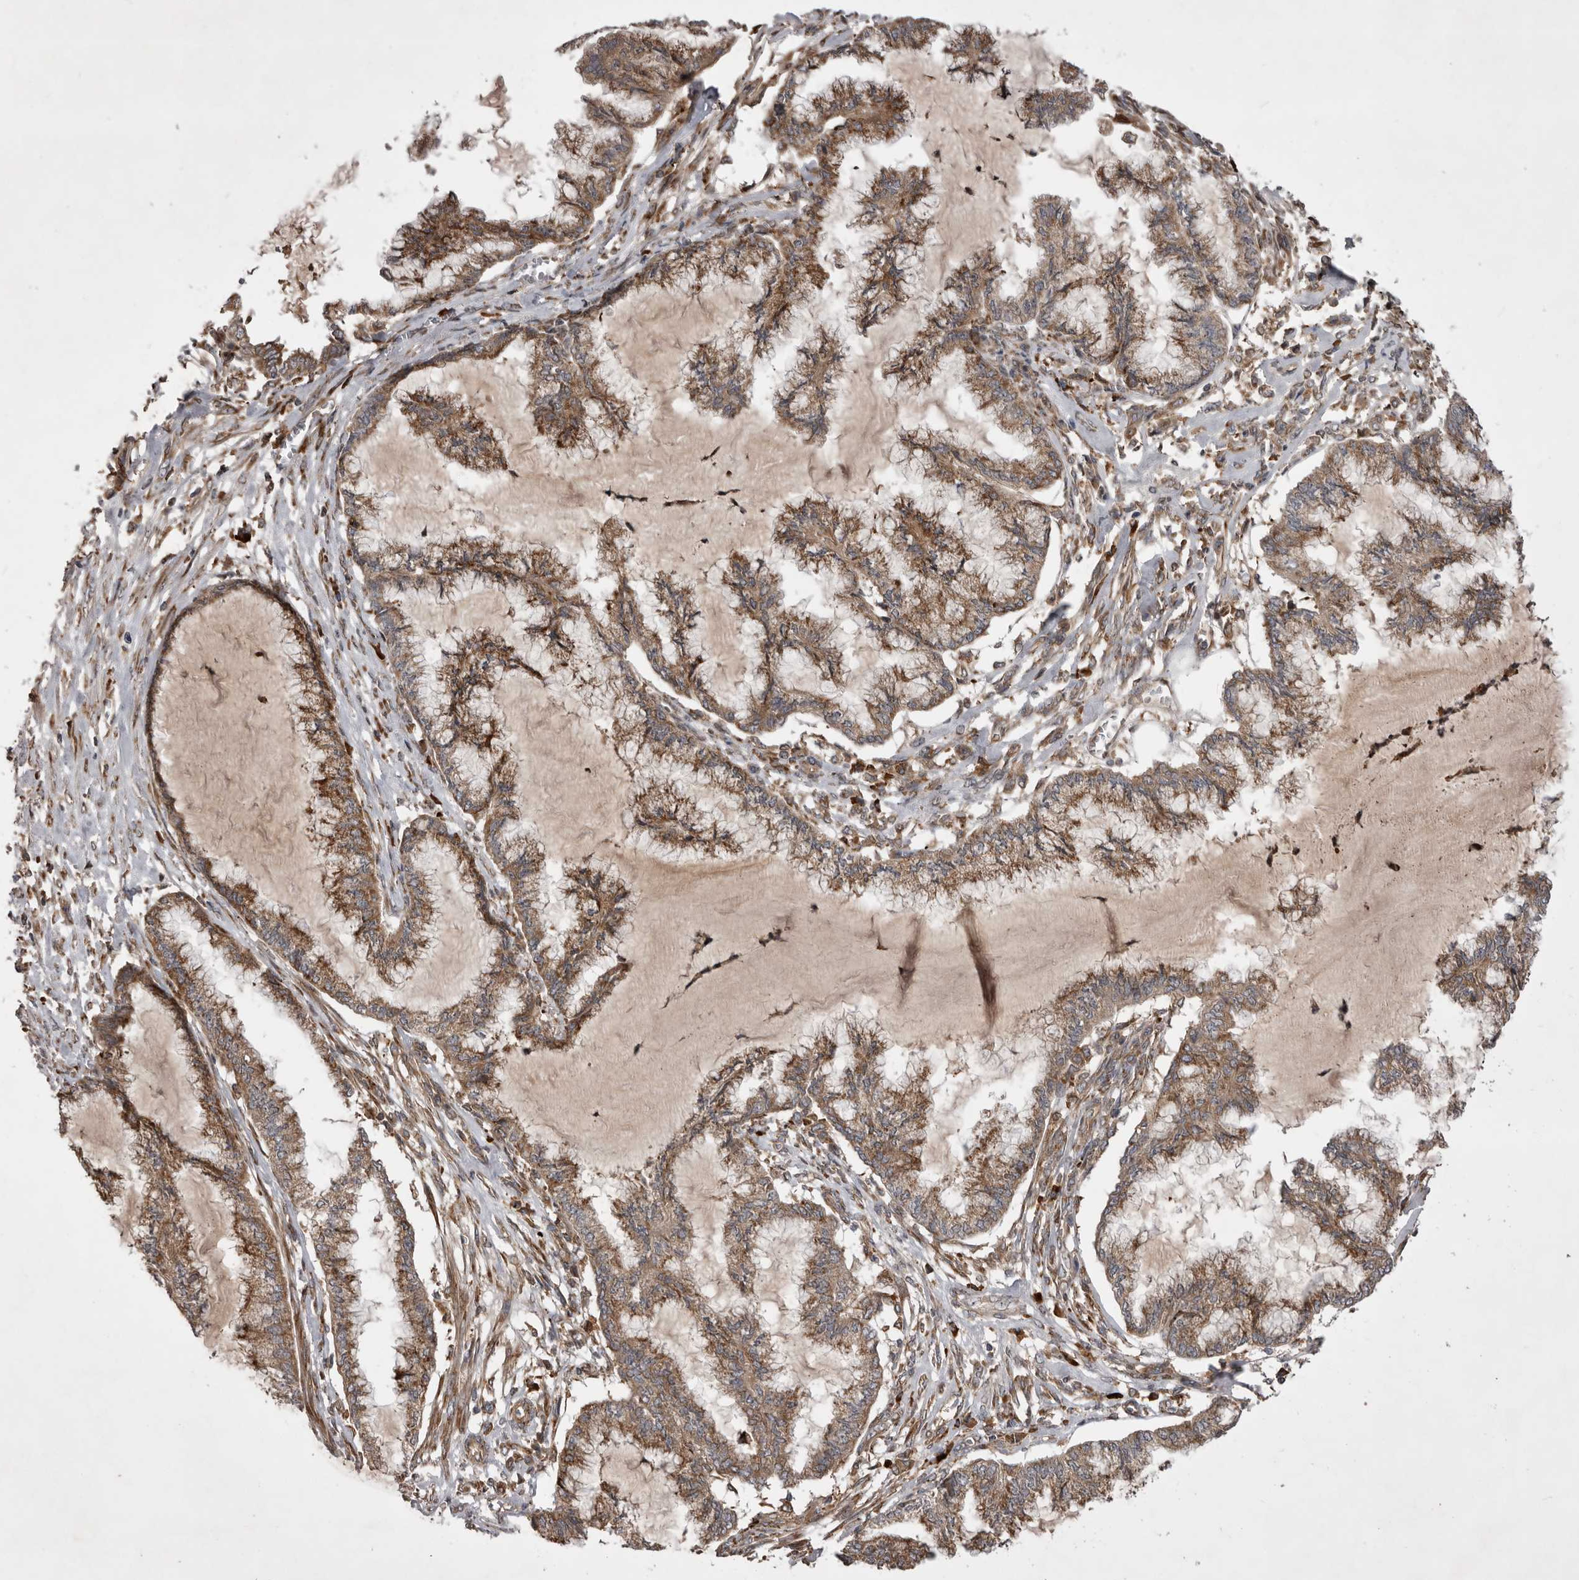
{"staining": {"intensity": "moderate", "quantity": ">75%", "location": "cytoplasmic/membranous"}, "tissue": "endometrial cancer", "cell_type": "Tumor cells", "image_type": "cancer", "snomed": [{"axis": "morphology", "description": "Adenocarcinoma, NOS"}, {"axis": "topography", "description": "Endometrium"}], "caption": "A medium amount of moderate cytoplasmic/membranous expression is appreciated in approximately >75% of tumor cells in endometrial adenocarcinoma tissue.", "gene": "RAB3GAP2", "patient": {"sex": "female", "age": 86}}